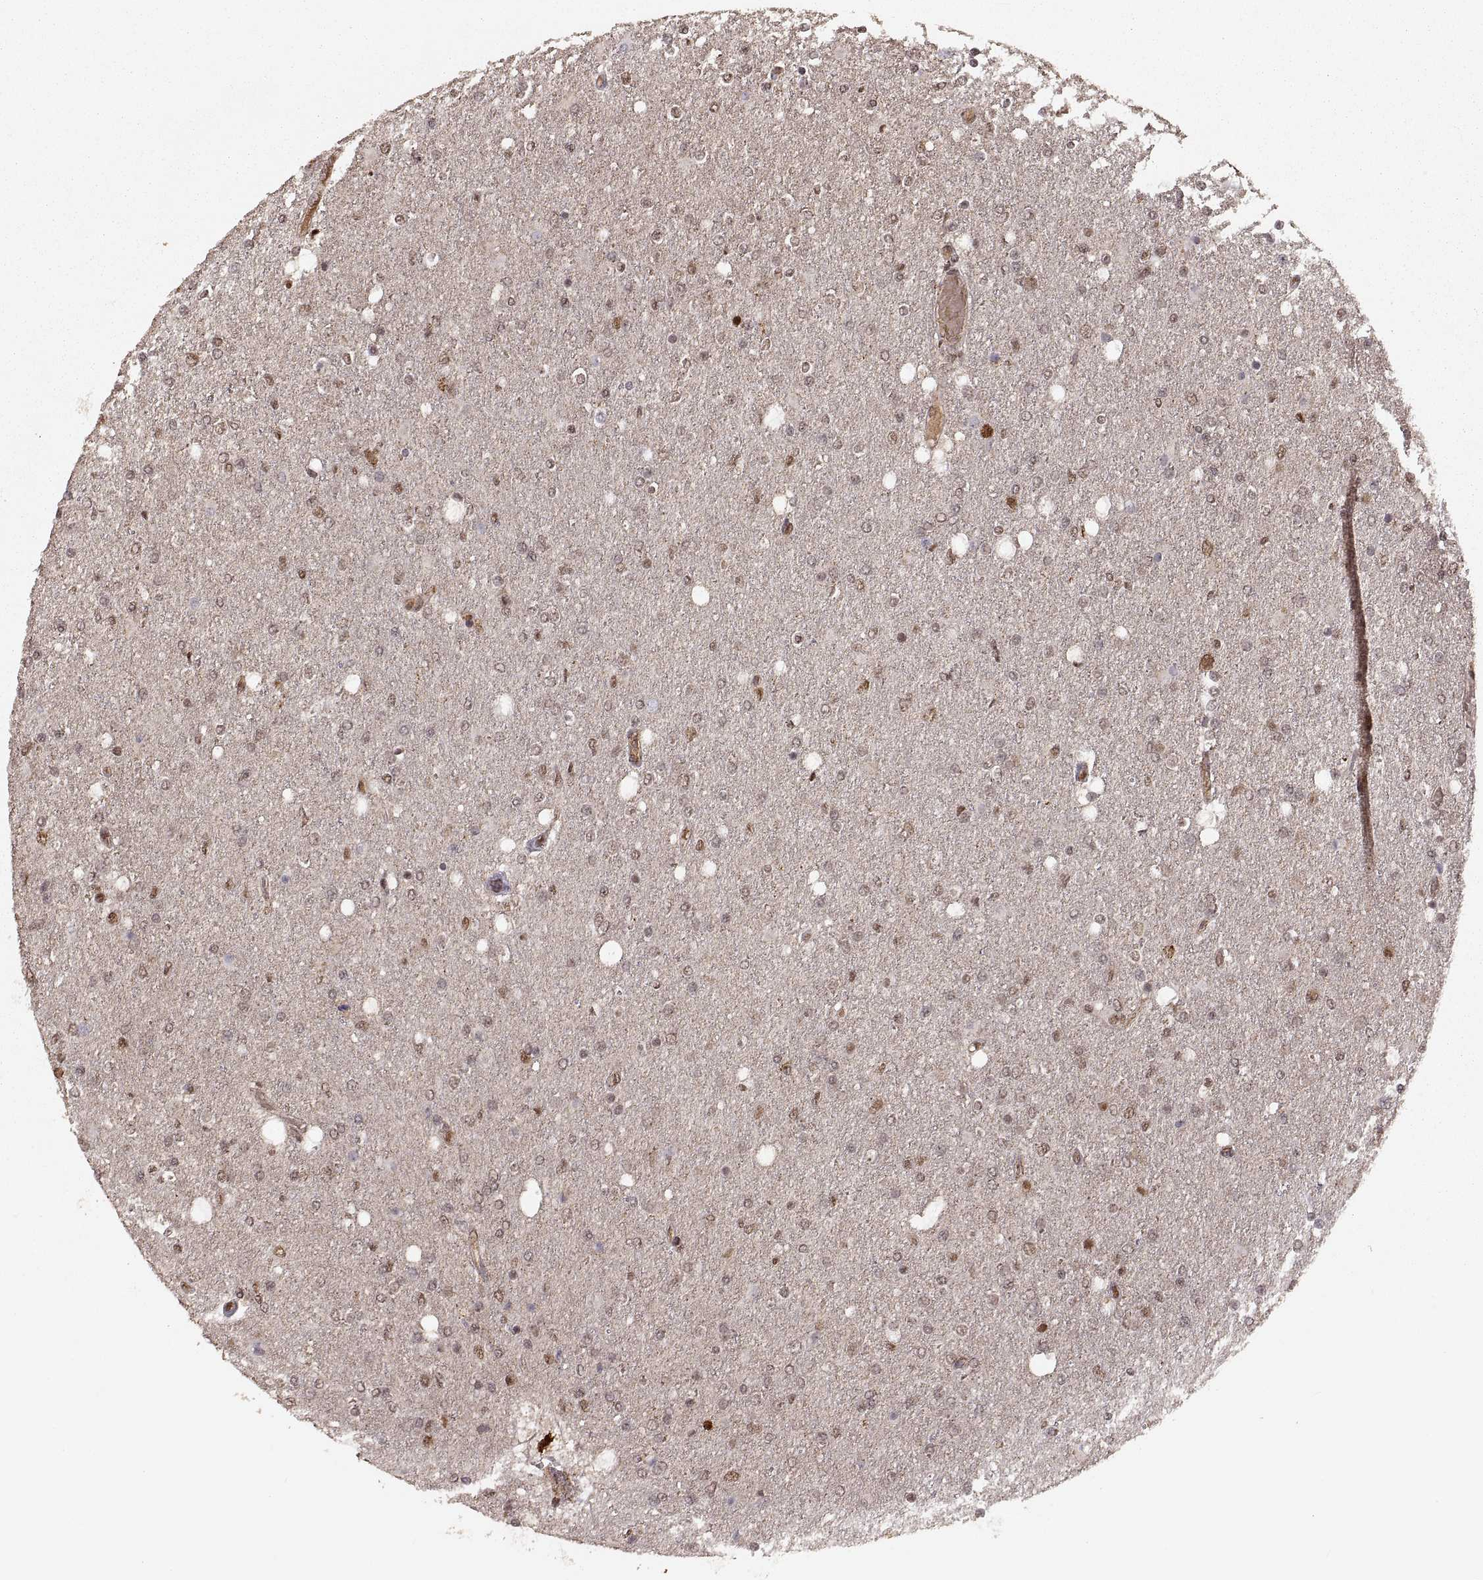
{"staining": {"intensity": "moderate", "quantity": "25%-75%", "location": "nuclear"}, "tissue": "glioma", "cell_type": "Tumor cells", "image_type": "cancer", "snomed": [{"axis": "morphology", "description": "Glioma, malignant, High grade"}, {"axis": "topography", "description": "Cerebral cortex"}], "caption": "This image reveals IHC staining of human glioma, with medium moderate nuclear positivity in approximately 25%-75% of tumor cells.", "gene": "RFT1", "patient": {"sex": "male", "age": 70}}